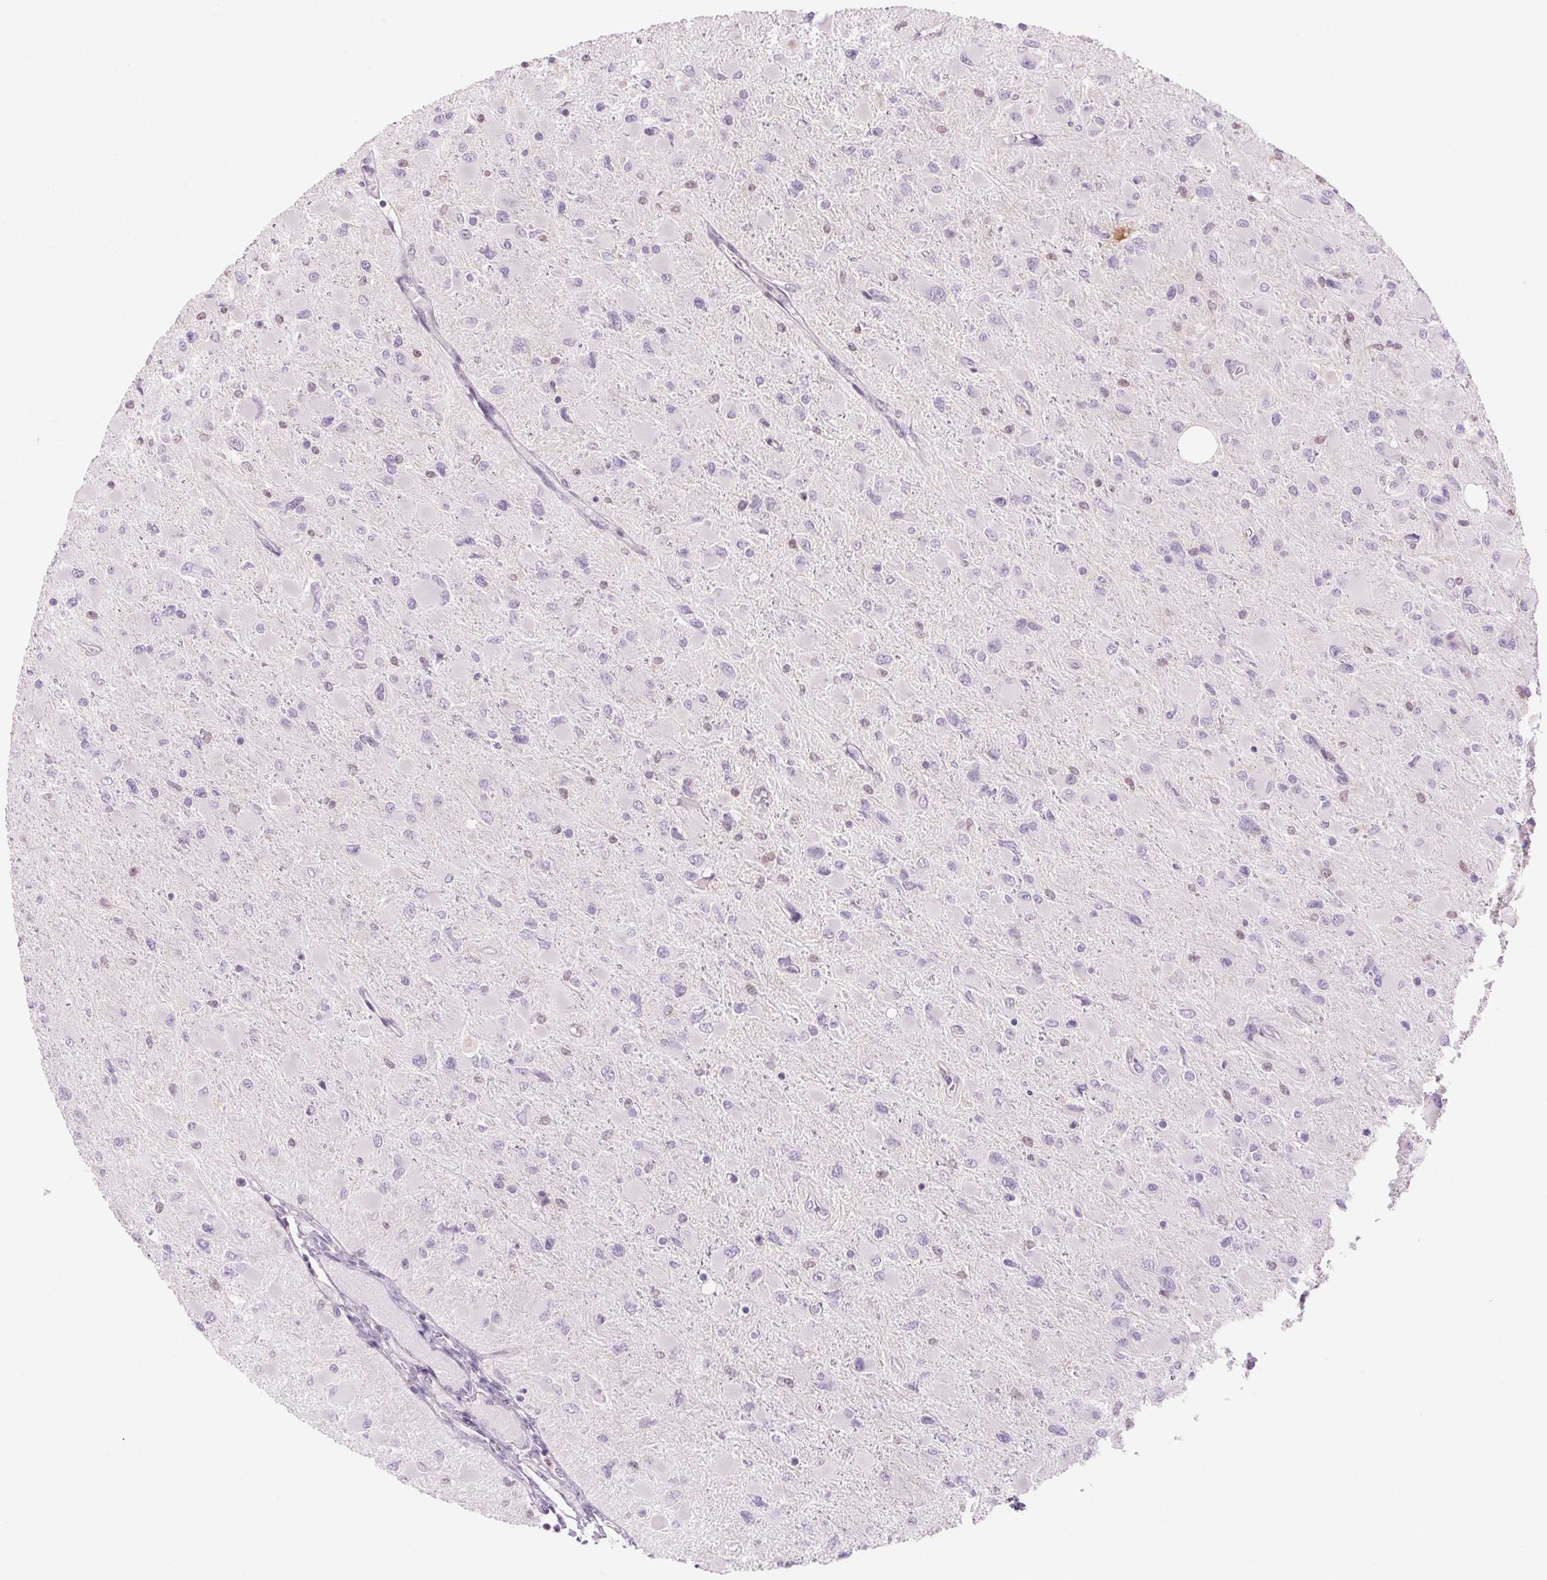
{"staining": {"intensity": "negative", "quantity": "none", "location": "none"}, "tissue": "glioma", "cell_type": "Tumor cells", "image_type": "cancer", "snomed": [{"axis": "morphology", "description": "Glioma, malignant, High grade"}, {"axis": "topography", "description": "Cerebral cortex"}], "caption": "There is no significant staining in tumor cells of malignant glioma (high-grade).", "gene": "SLC6A19", "patient": {"sex": "female", "age": 36}}